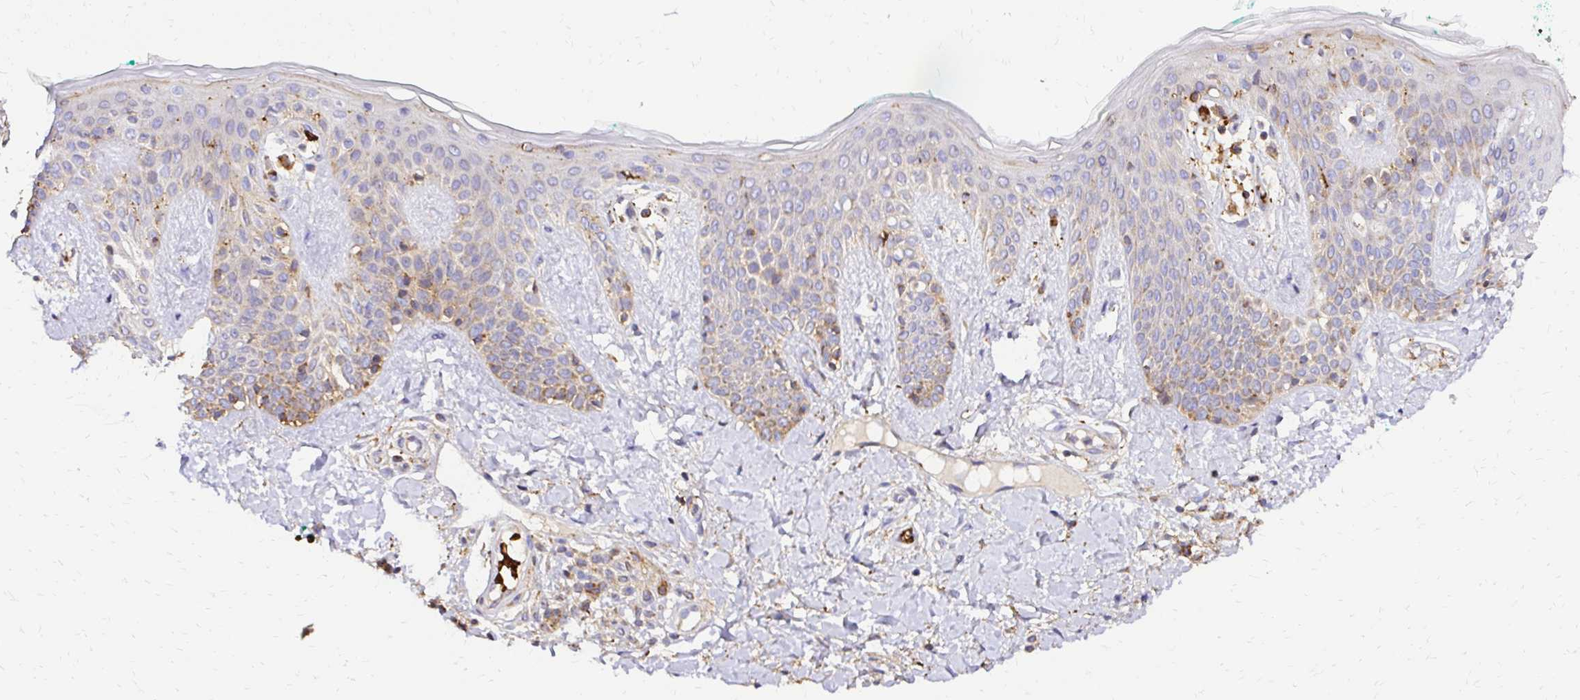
{"staining": {"intensity": "negative", "quantity": "none", "location": "none"}, "tissue": "skin", "cell_type": "Fibroblasts", "image_type": "normal", "snomed": [{"axis": "morphology", "description": "Normal tissue, NOS"}, {"axis": "topography", "description": "Skin"}], "caption": "This is a histopathology image of IHC staining of unremarkable skin, which shows no staining in fibroblasts. Nuclei are stained in blue.", "gene": "MRPL13", "patient": {"sex": "male", "age": 16}}